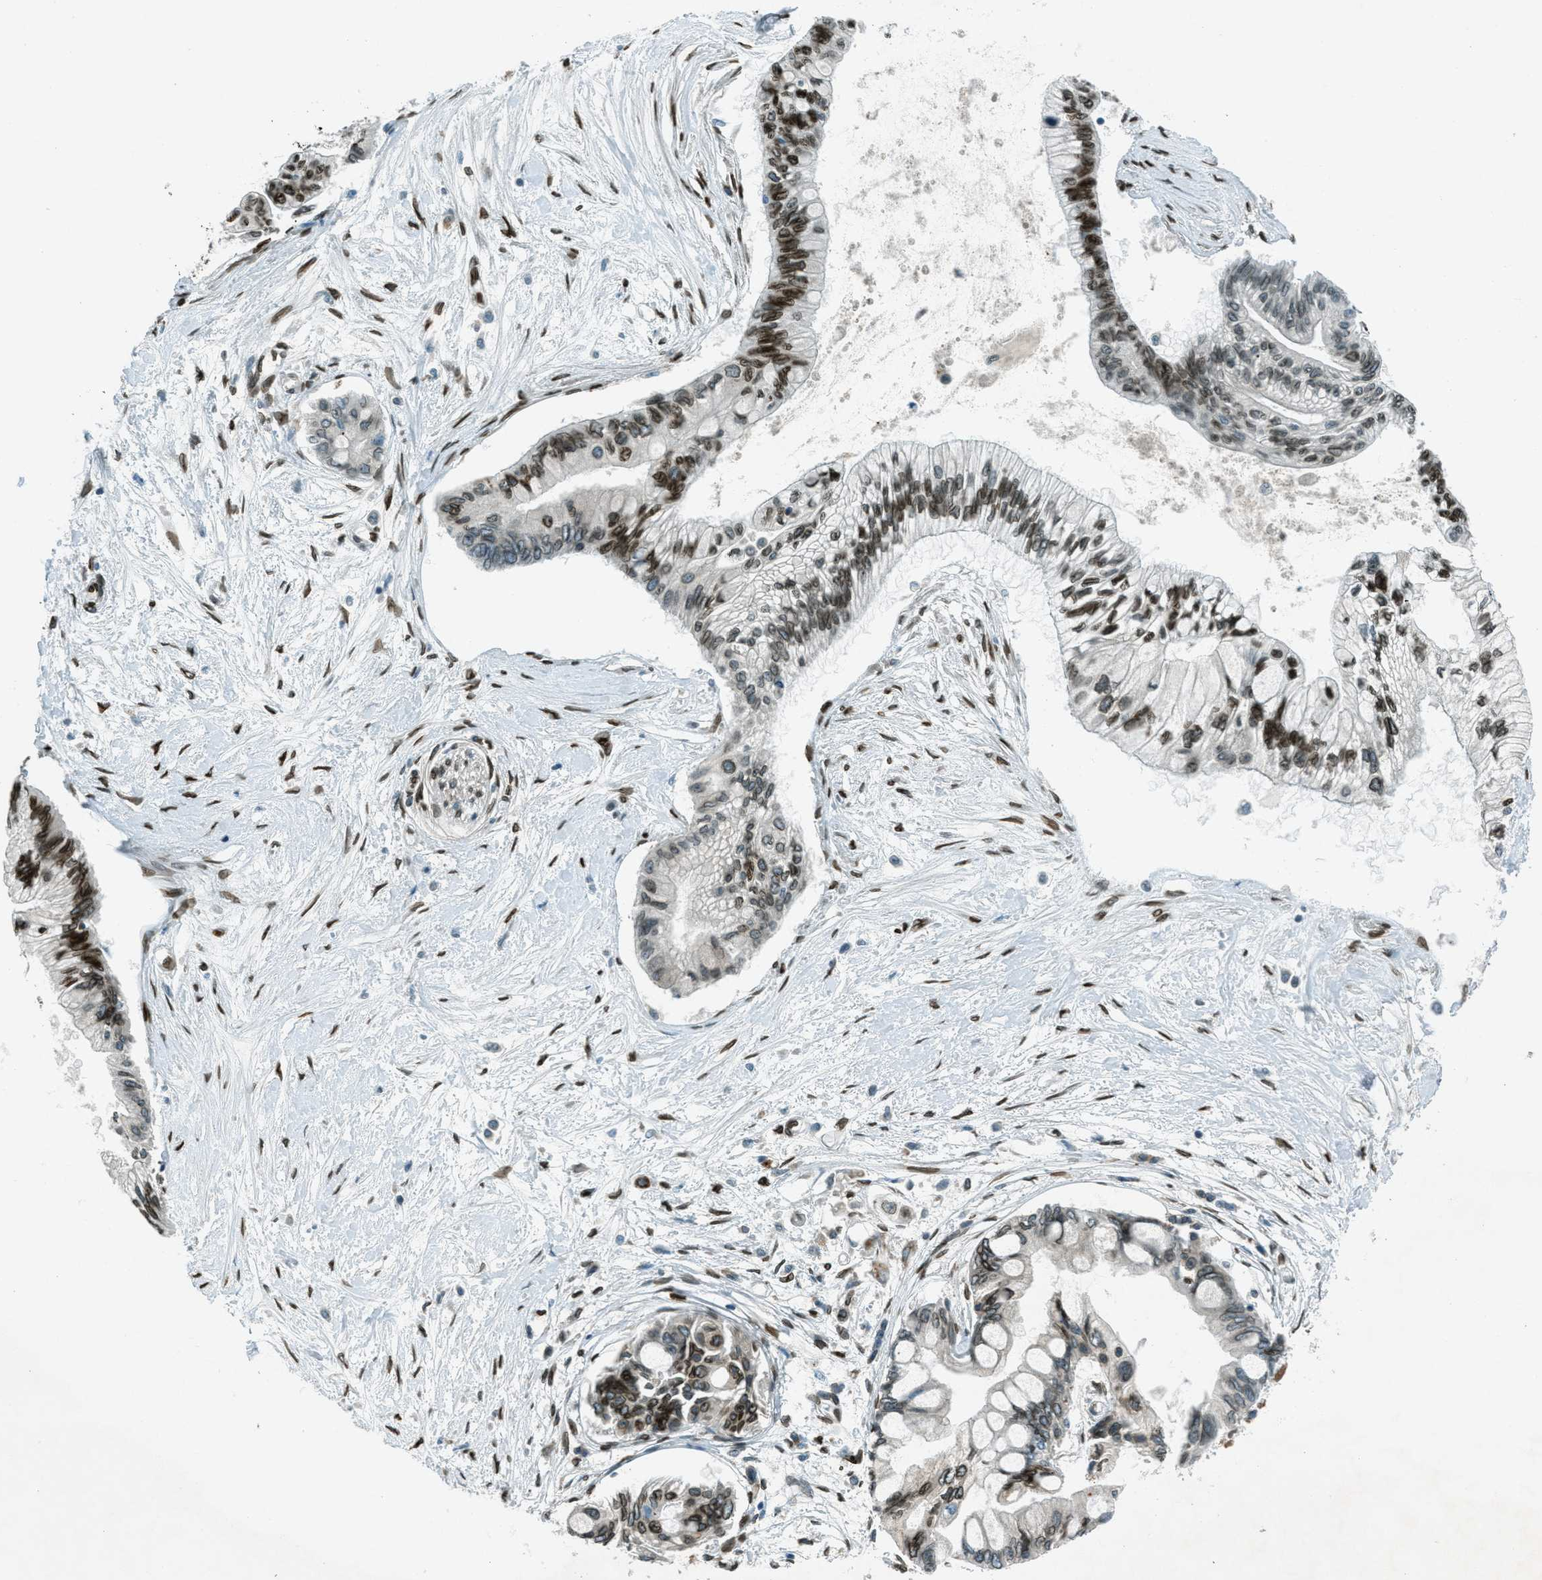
{"staining": {"intensity": "strong", "quantity": ">75%", "location": "cytoplasmic/membranous,nuclear"}, "tissue": "pancreatic cancer", "cell_type": "Tumor cells", "image_type": "cancer", "snomed": [{"axis": "morphology", "description": "Adenocarcinoma, NOS"}, {"axis": "topography", "description": "Pancreas"}], "caption": "A high amount of strong cytoplasmic/membranous and nuclear staining is appreciated in approximately >75% of tumor cells in pancreatic cancer tissue. The protein is stained brown, and the nuclei are stained in blue (DAB (3,3'-diaminobenzidine) IHC with brightfield microscopy, high magnification).", "gene": "LEMD2", "patient": {"sex": "female", "age": 77}}